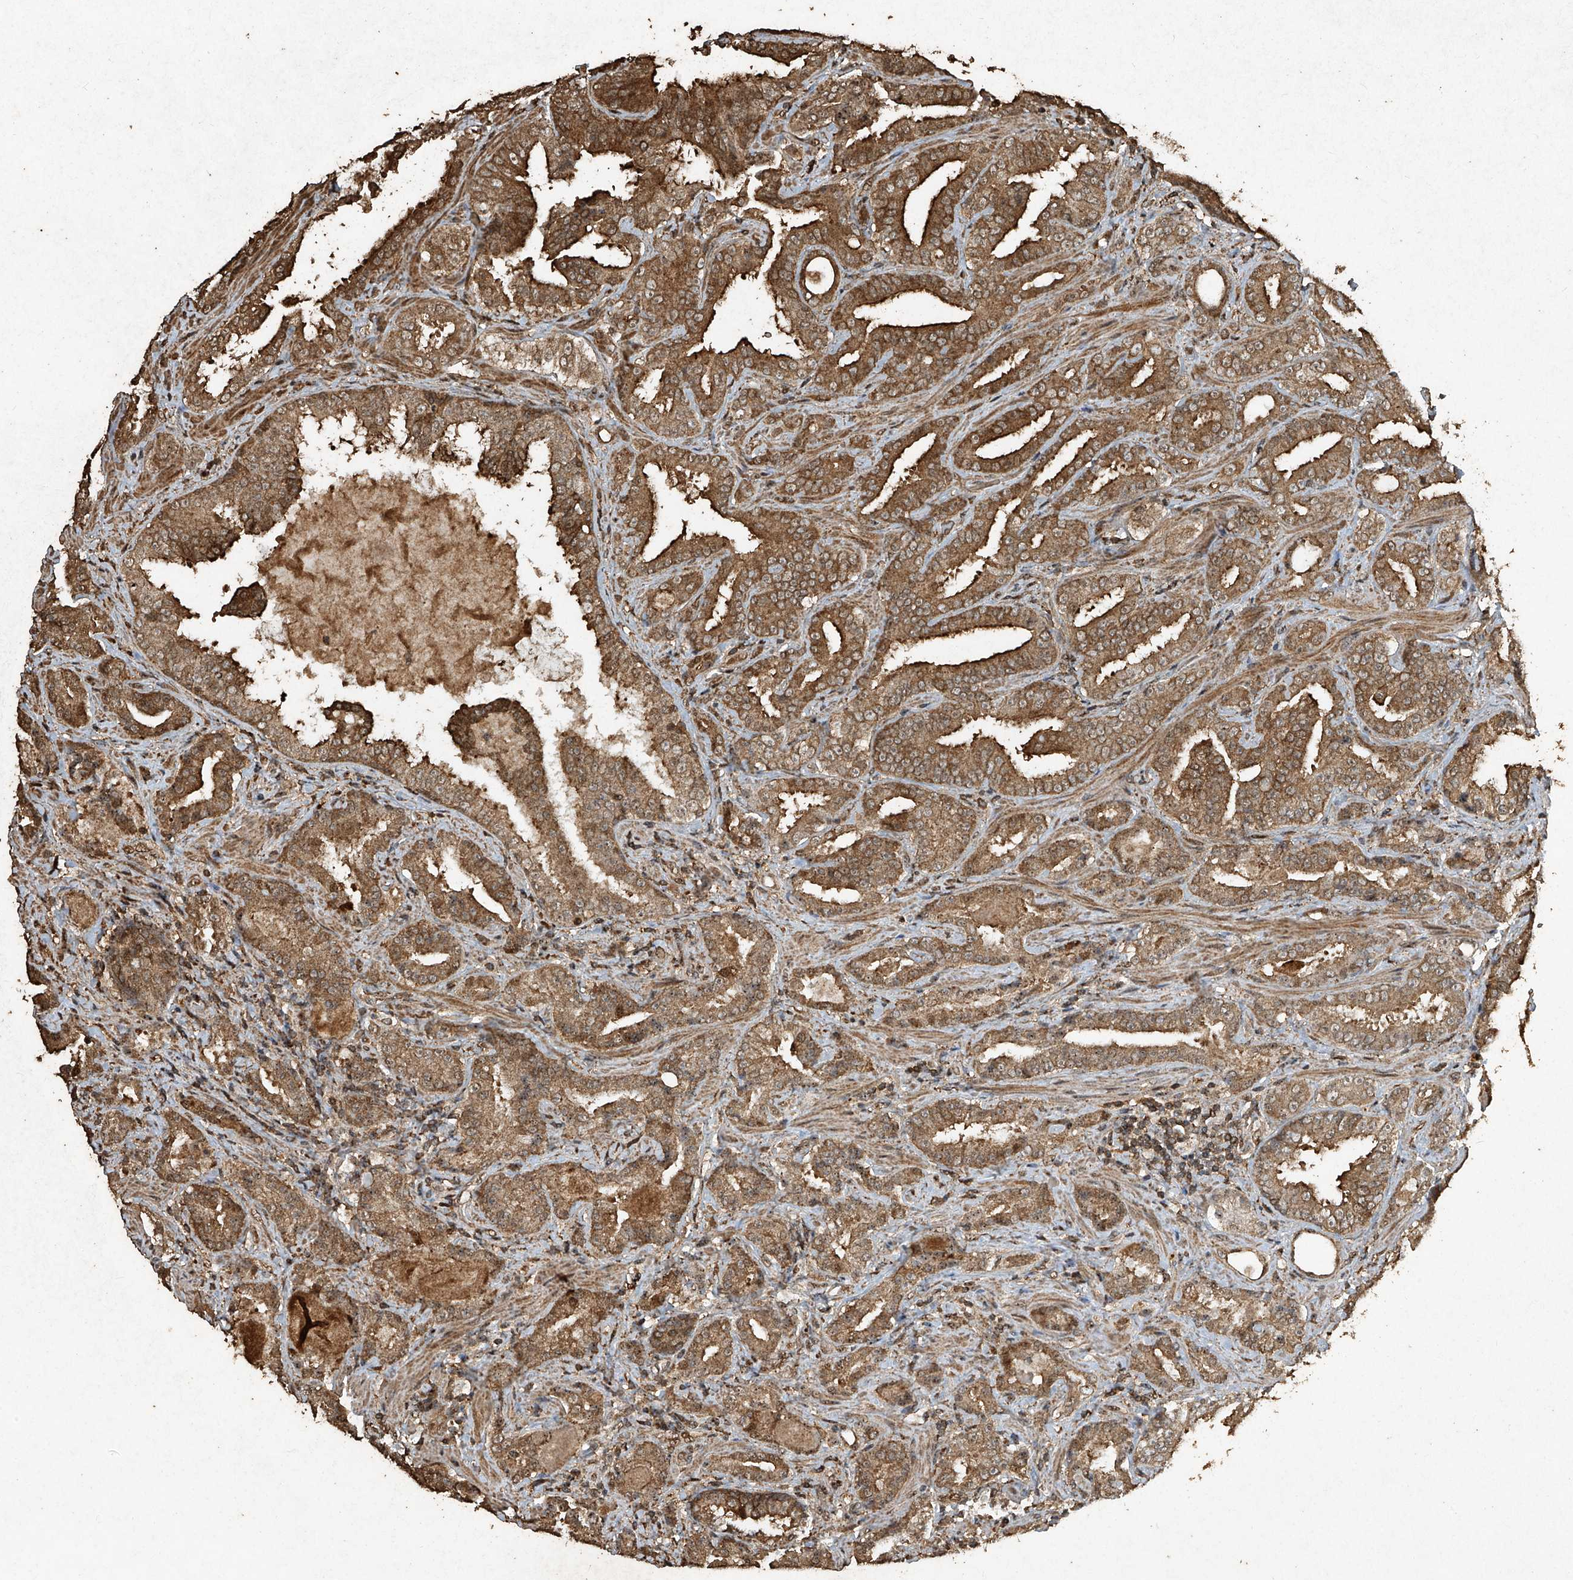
{"staining": {"intensity": "moderate", "quantity": ">75%", "location": "cytoplasmic/membranous"}, "tissue": "prostate cancer", "cell_type": "Tumor cells", "image_type": "cancer", "snomed": [{"axis": "morphology", "description": "Adenocarcinoma, Low grade"}, {"axis": "topography", "description": "Prostate"}], "caption": "Prostate cancer stained for a protein (brown) exhibits moderate cytoplasmic/membranous positive positivity in about >75% of tumor cells.", "gene": "ERBB3", "patient": {"sex": "male", "age": 60}}